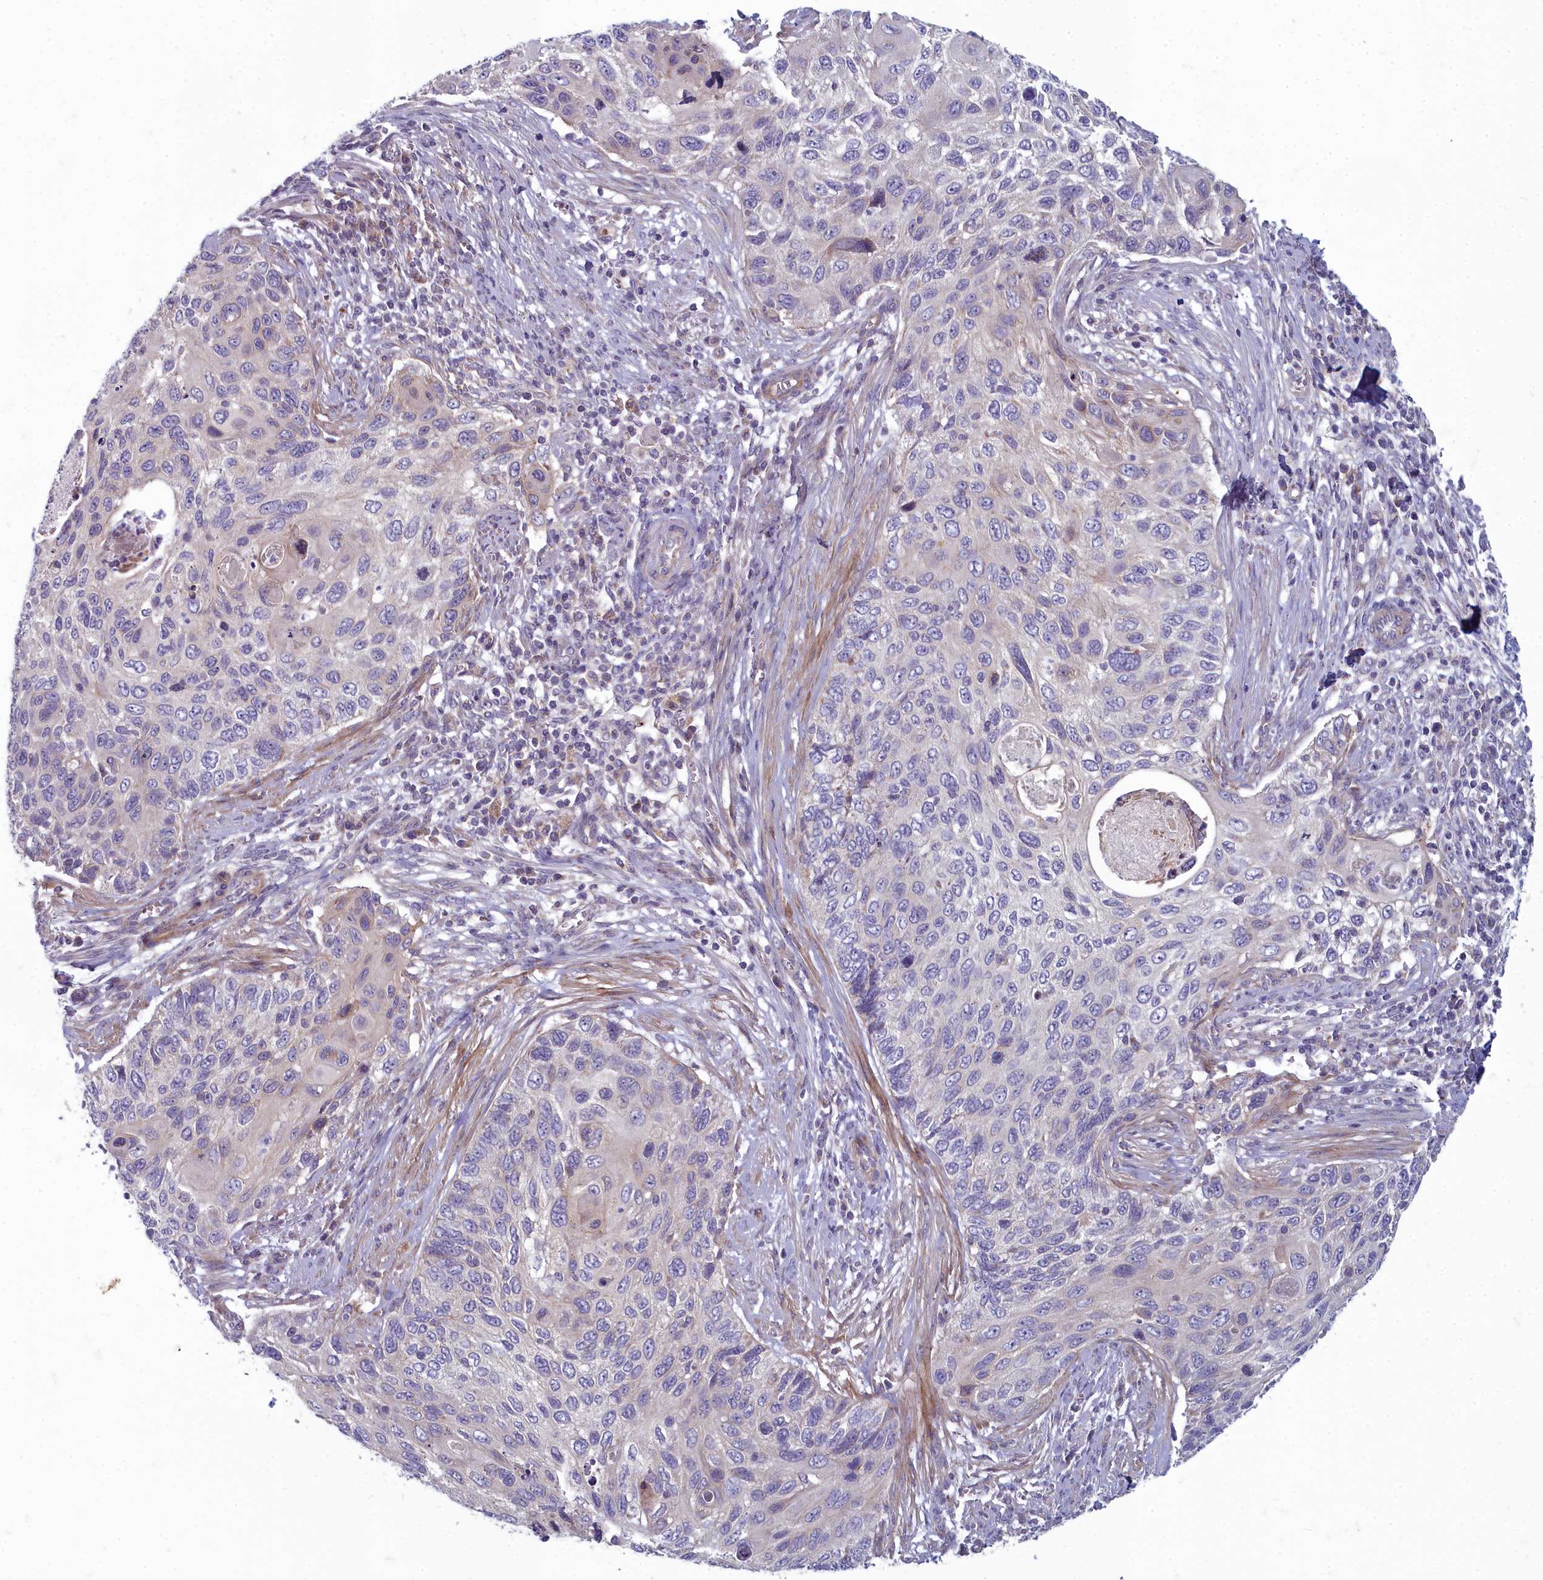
{"staining": {"intensity": "negative", "quantity": "none", "location": "none"}, "tissue": "cervical cancer", "cell_type": "Tumor cells", "image_type": "cancer", "snomed": [{"axis": "morphology", "description": "Squamous cell carcinoma, NOS"}, {"axis": "topography", "description": "Cervix"}], "caption": "Cervical cancer (squamous cell carcinoma) was stained to show a protein in brown. There is no significant expression in tumor cells.", "gene": "INSYN2A", "patient": {"sex": "female", "age": 70}}